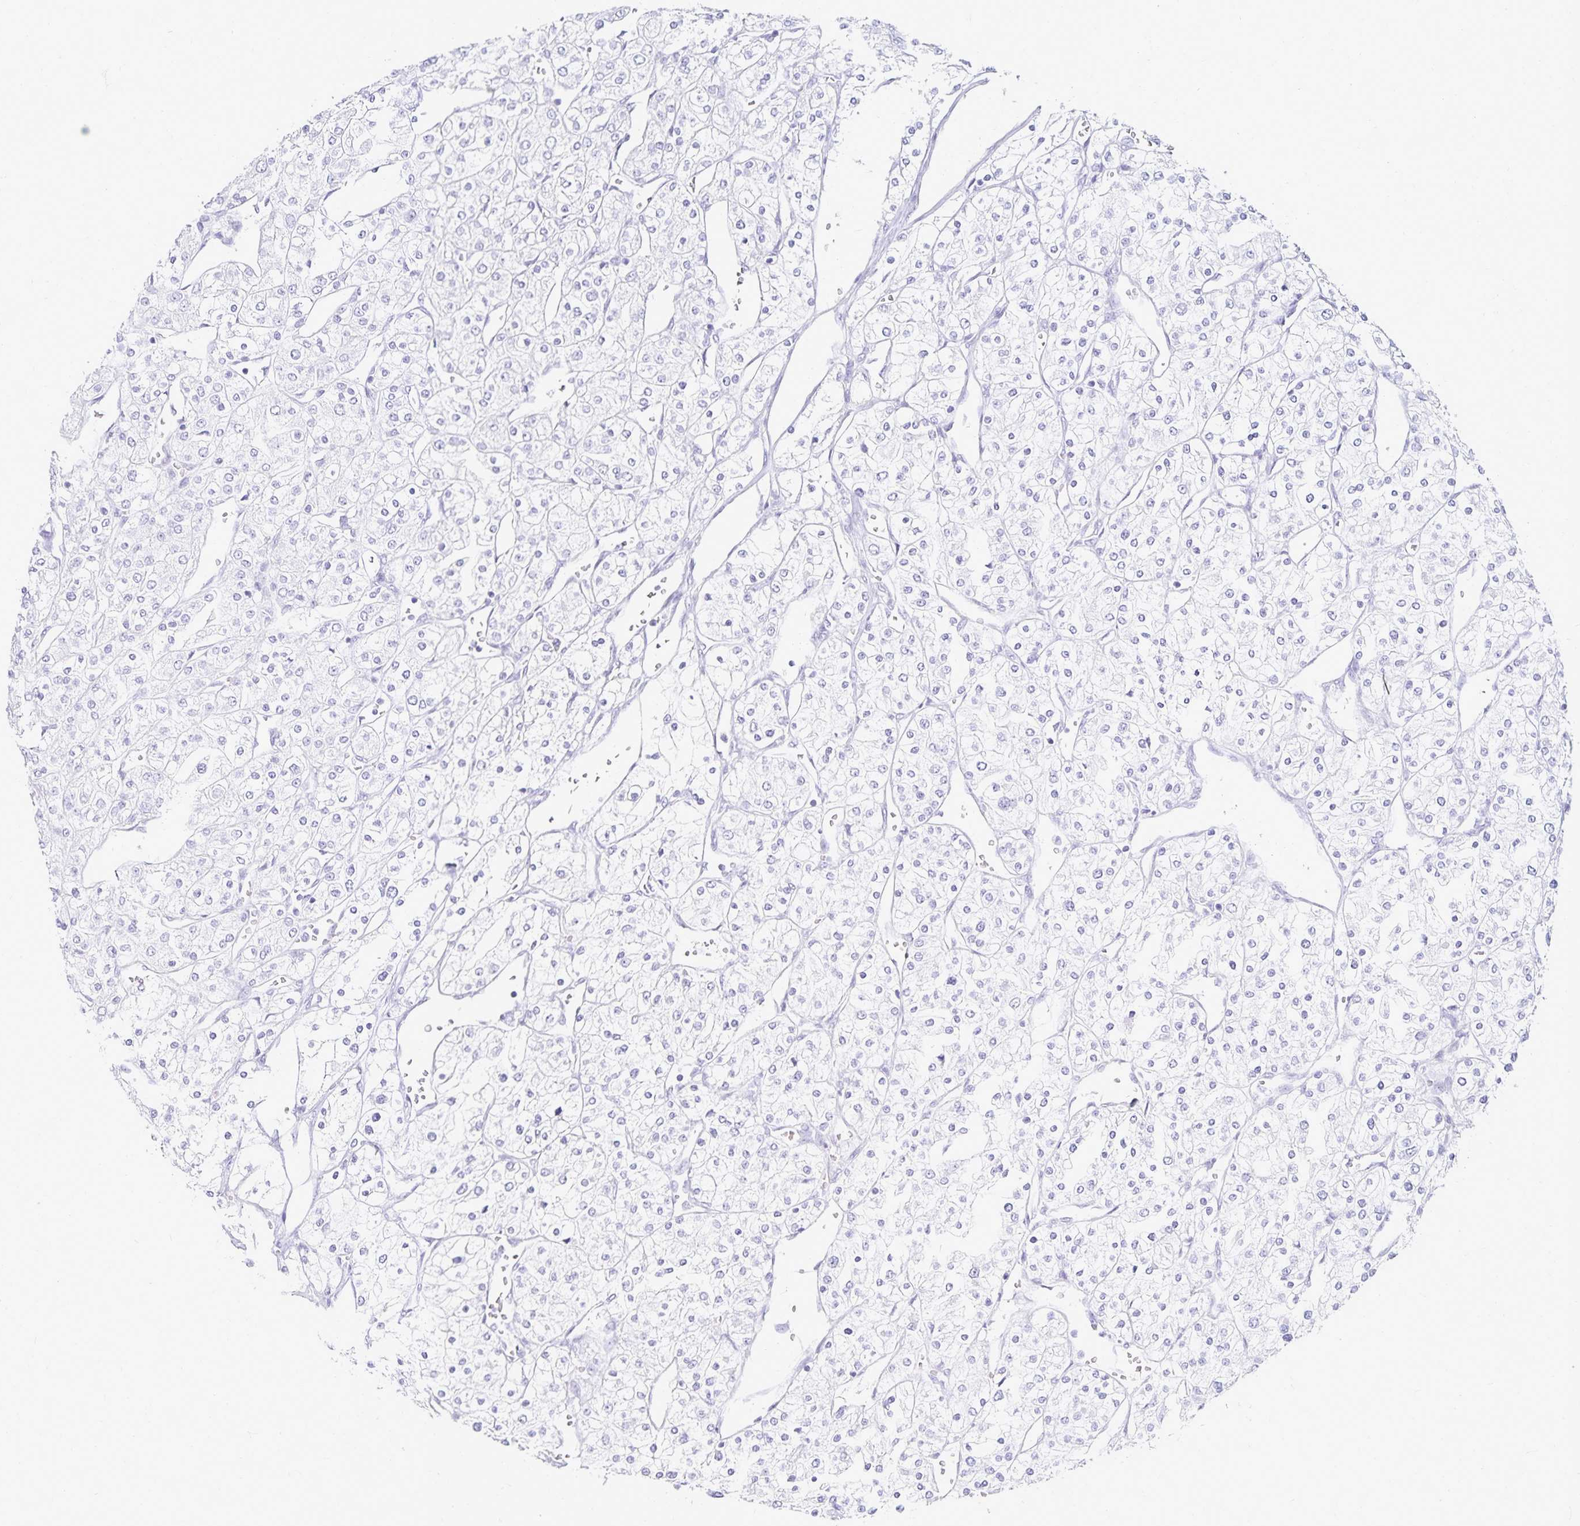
{"staining": {"intensity": "negative", "quantity": "none", "location": "none"}, "tissue": "renal cancer", "cell_type": "Tumor cells", "image_type": "cancer", "snomed": [{"axis": "morphology", "description": "Adenocarcinoma, NOS"}, {"axis": "topography", "description": "Kidney"}], "caption": "A histopathology image of human adenocarcinoma (renal) is negative for staining in tumor cells.", "gene": "GP2", "patient": {"sex": "male", "age": 80}}